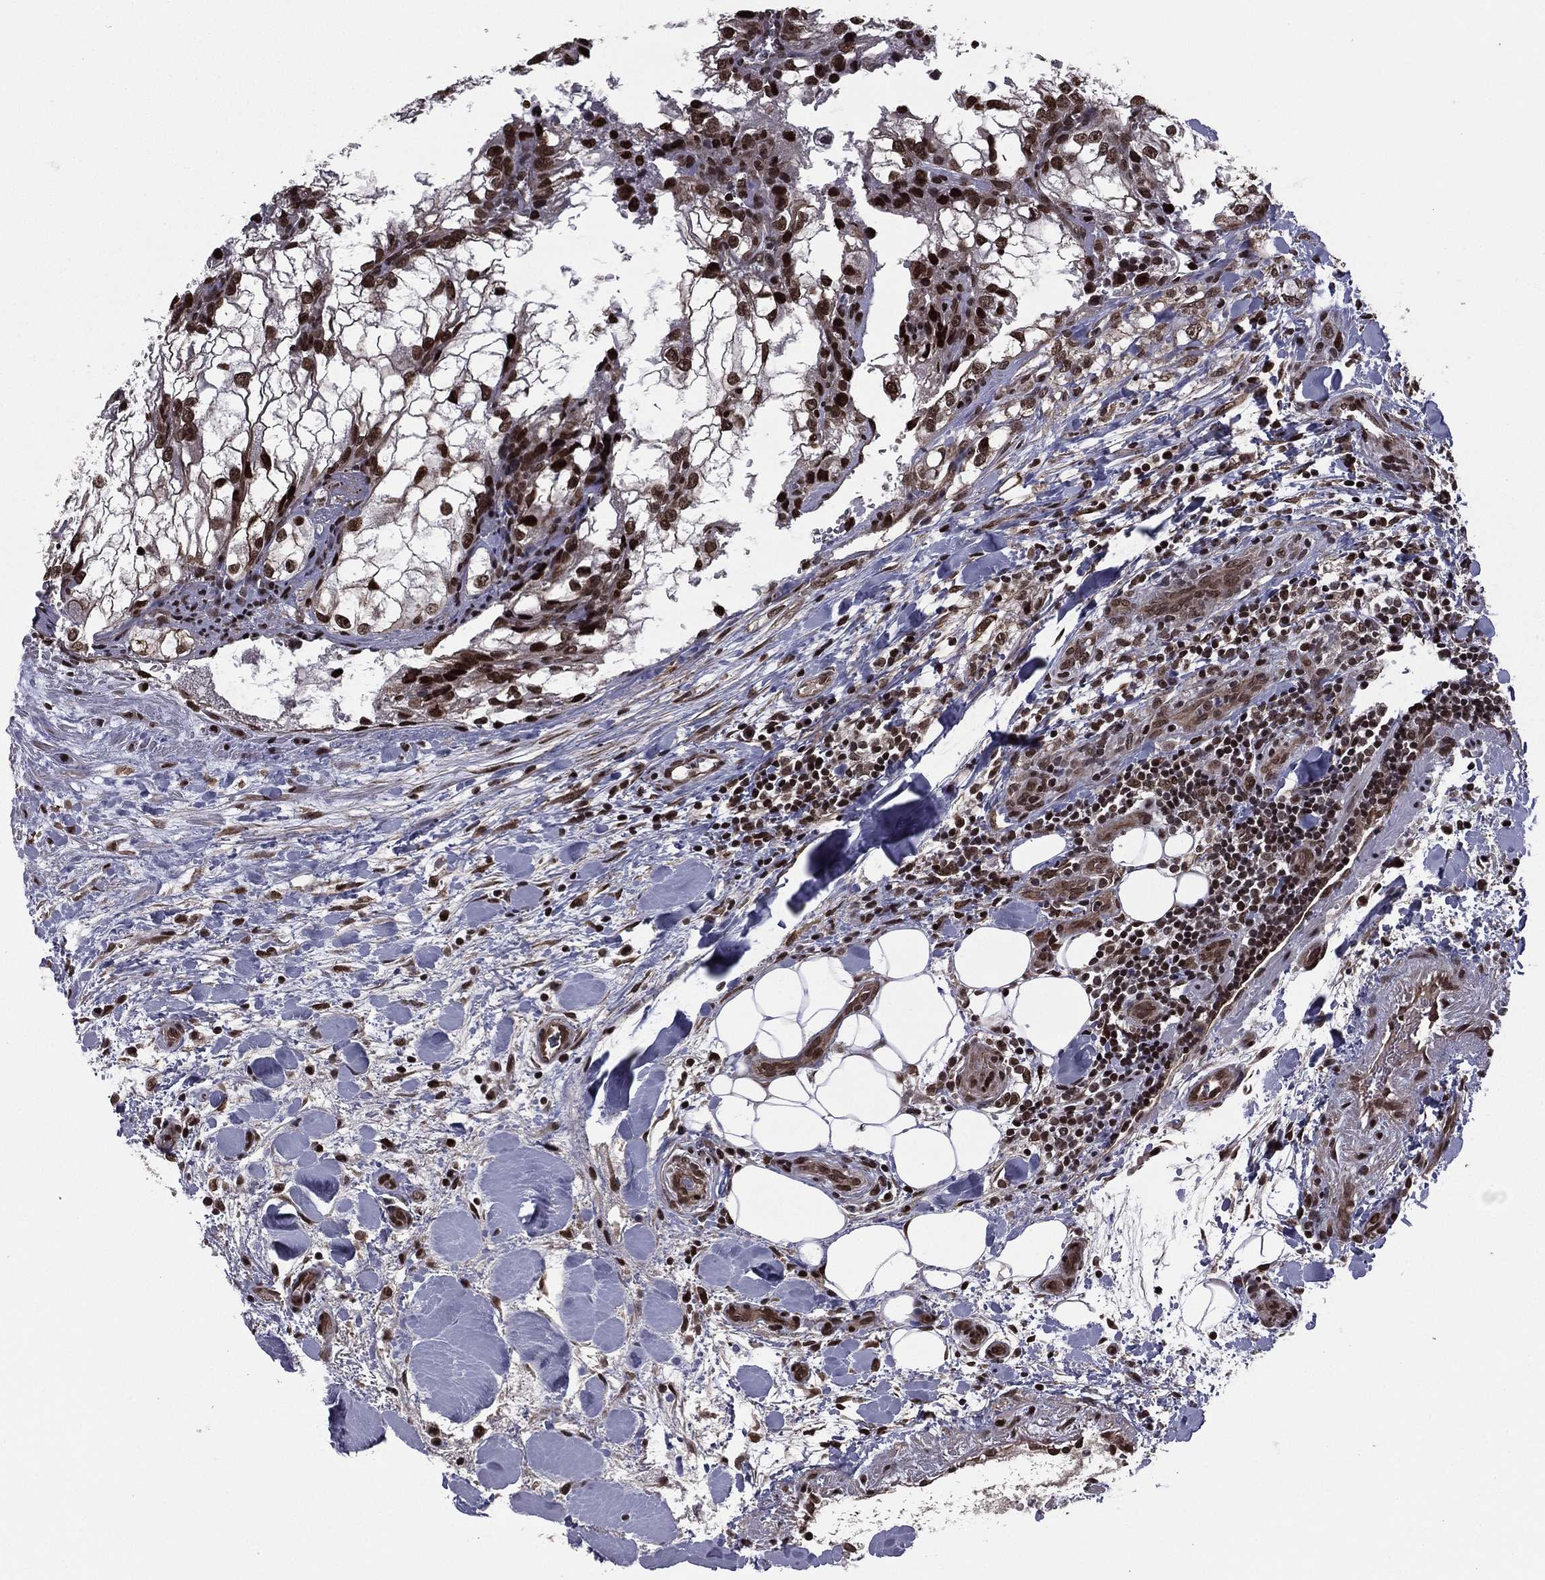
{"staining": {"intensity": "strong", "quantity": "25%-75%", "location": "nuclear"}, "tissue": "renal cancer", "cell_type": "Tumor cells", "image_type": "cancer", "snomed": [{"axis": "morphology", "description": "Adenocarcinoma, NOS"}, {"axis": "topography", "description": "Kidney"}], "caption": "DAB (3,3'-diaminobenzidine) immunohistochemical staining of renal cancer (adenocarcinoma) reveals strong nuclear protein staining in about 25%-75% of tumor cells. (IHC, brightfield microscopy, high magnification).", "gene": "RARB", "patient": {"sex": "male", "age": 59}}